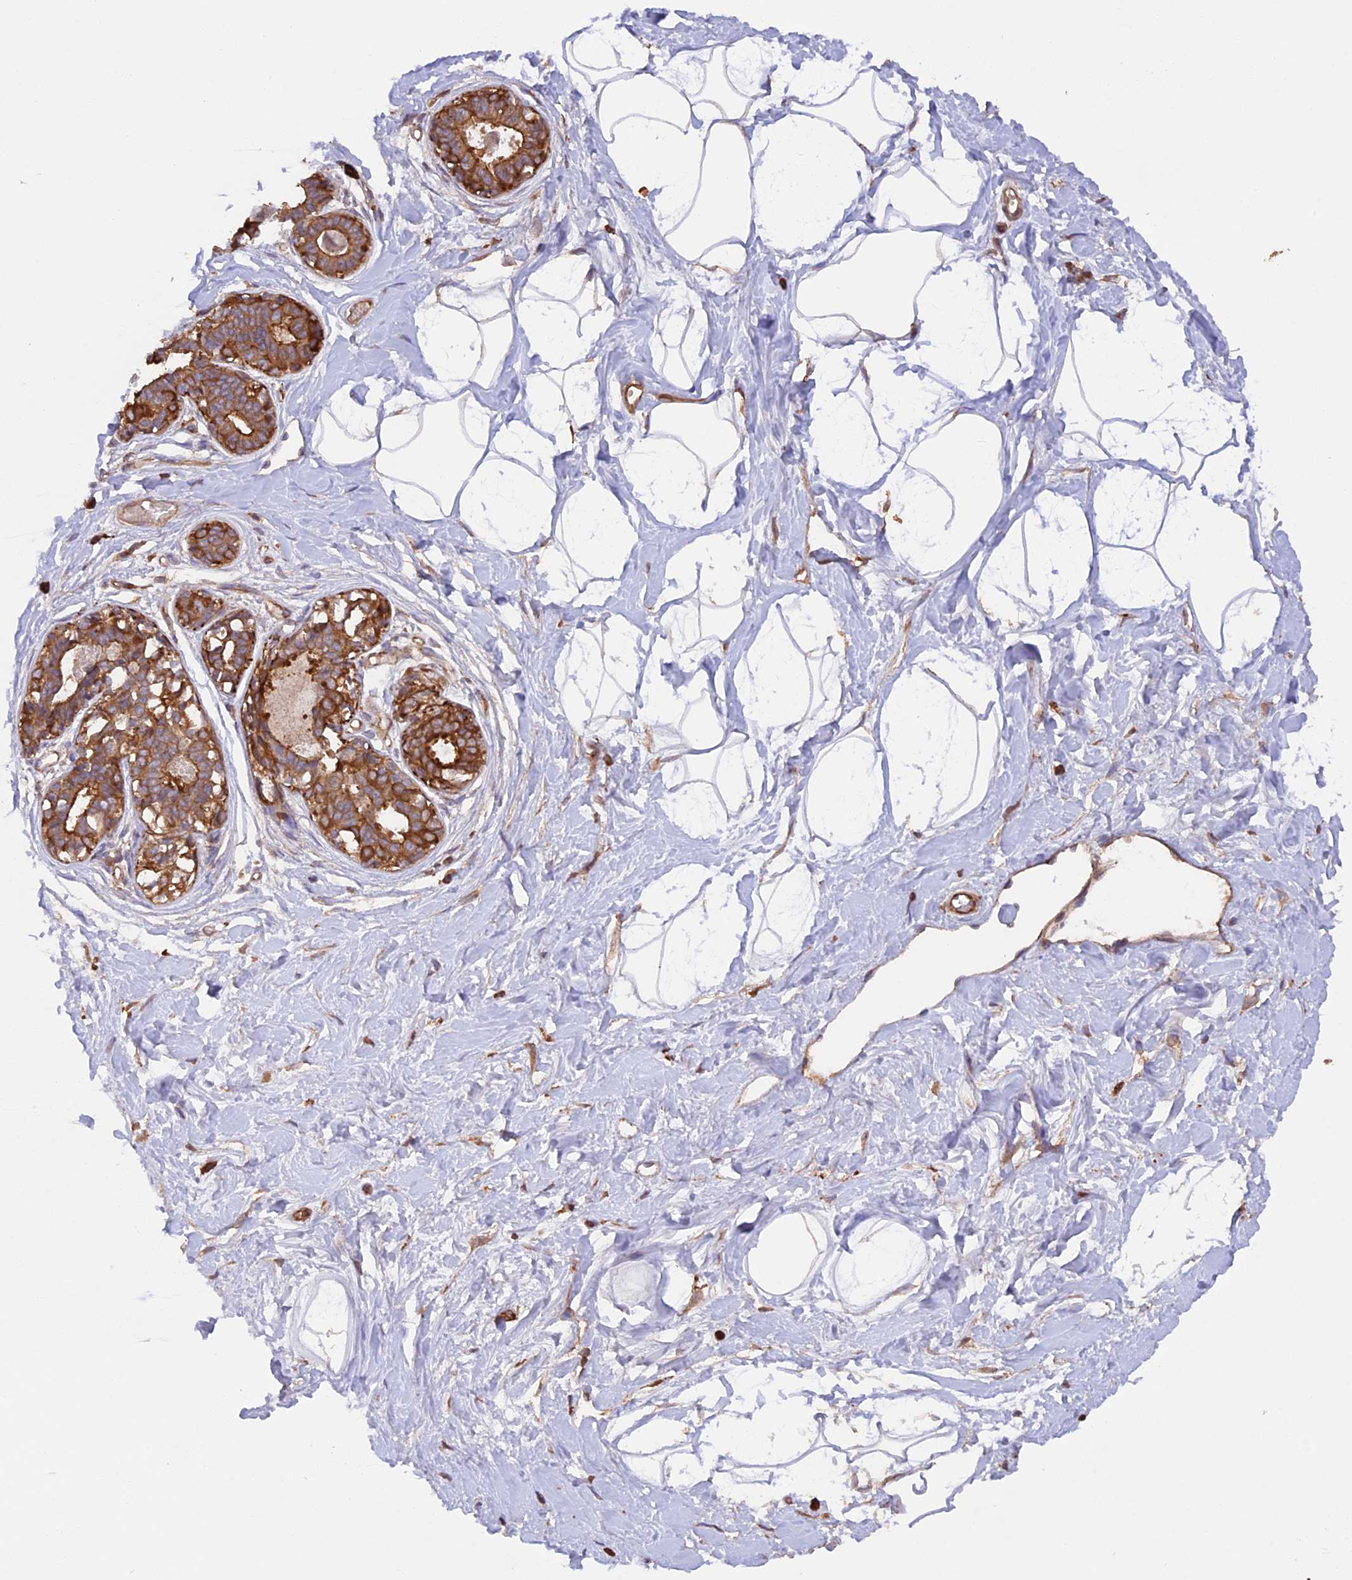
{"staining": {"intensity": "negative", "quantity": "none", "location": "none"}, "tissue": "breast", "cell_type": "Adipocytes", "image_type": "normal", "snomed": [{"axis": "morphology", "description": "Normal tissue, NOS"}, {"axis": "topography", "description": "Breast"}], "caption": "Benign breast was stained to show a protein in brown. There is no significant staining in adipocytes. (DAB immunohistochemistry (IHC) visualized using brightfield microscopy, high magnification).", "gene": "GAS8", "patient": {"sex": "female", "age": 45}}